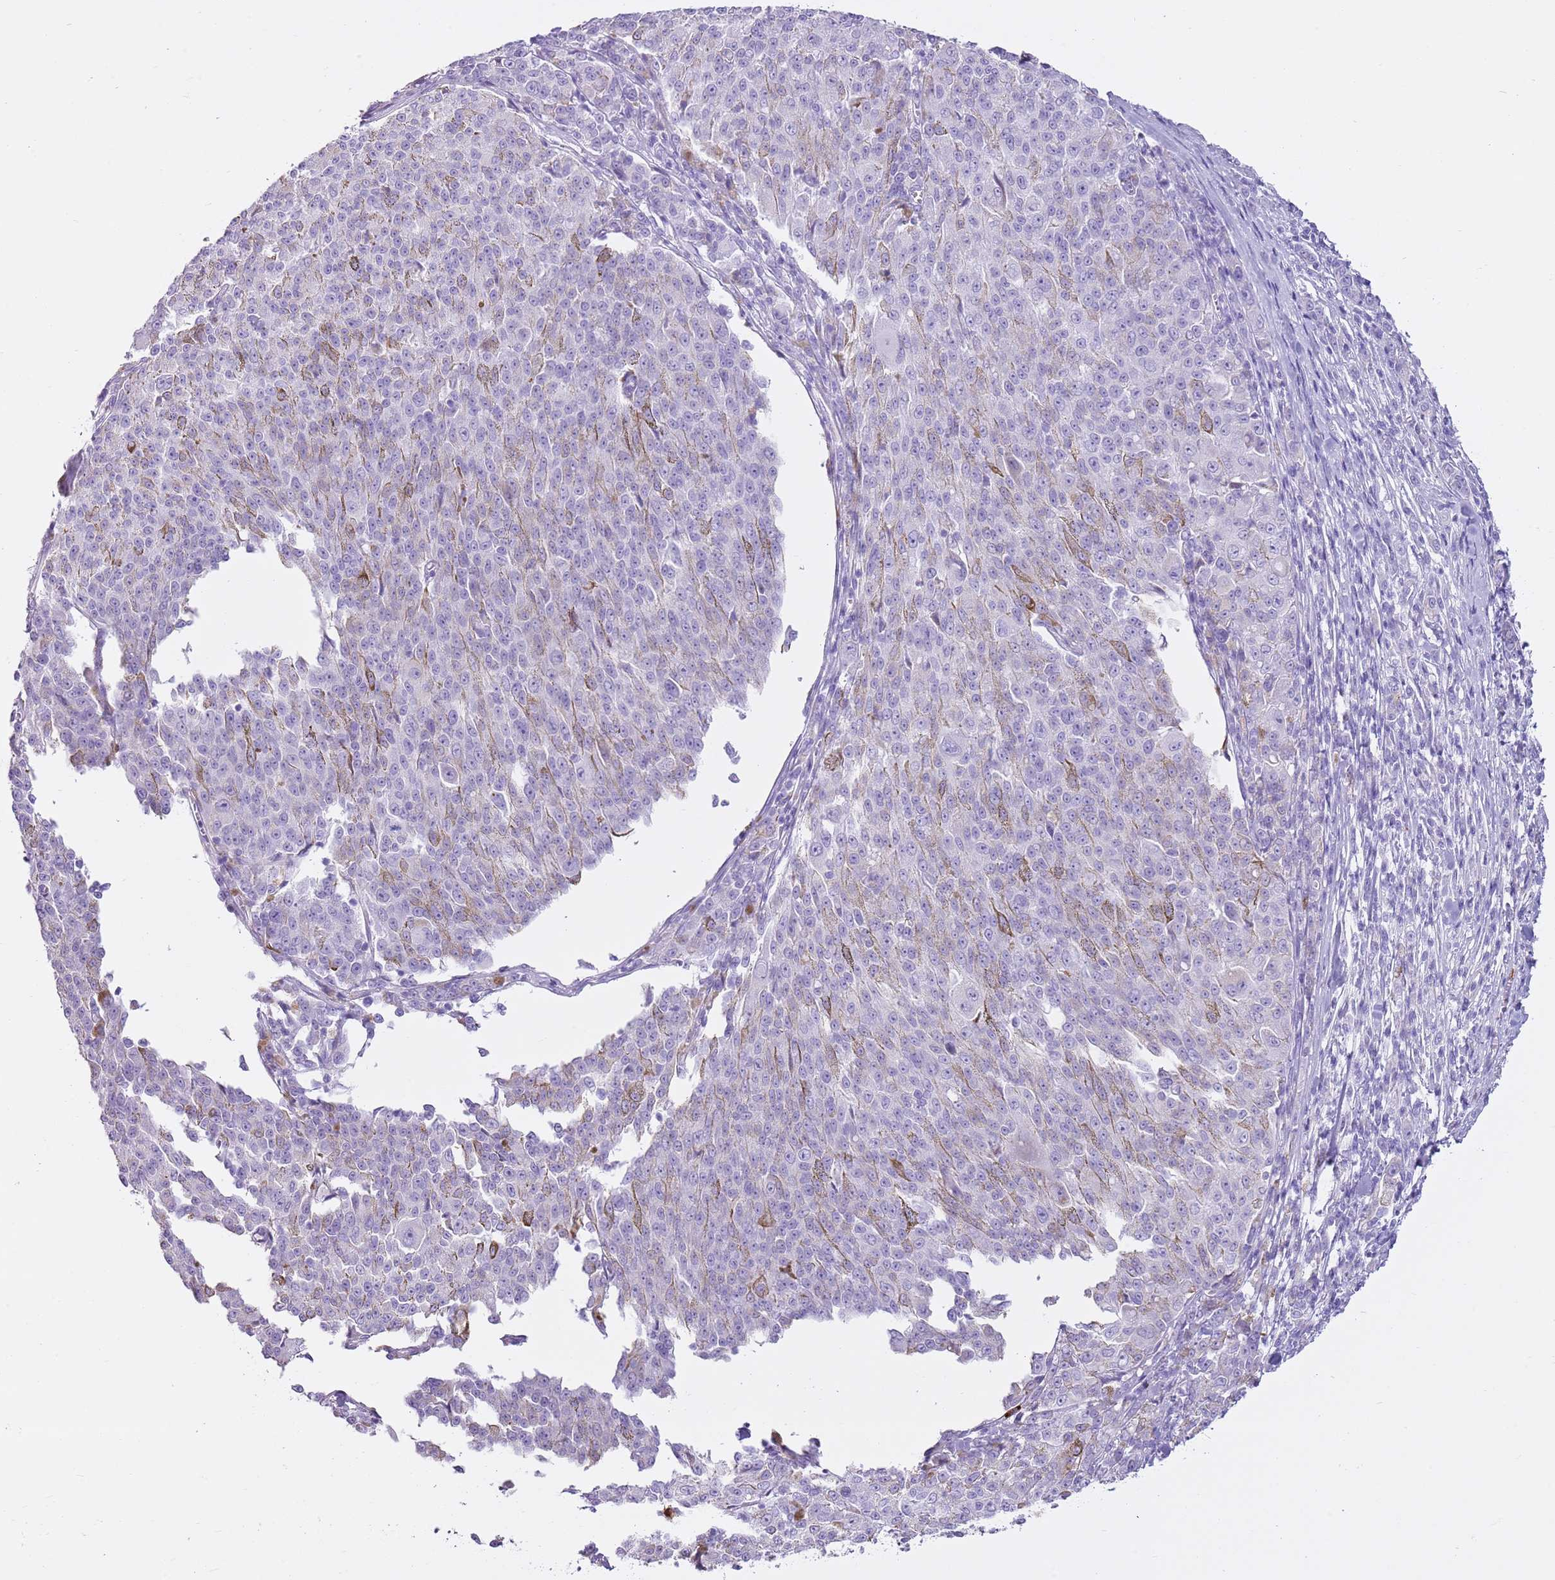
{"staining": {"intensity": "negative", "quantity": "none", "location": "none"}, "tissue": "melanoma", "cell_type": "Tumor cells", "image_type": "cancer", "snomed": [{"axis": "morphology", "description": "Malignant melanoma, NOS"}, {"axis": "topography", "description": "Skin"}], "caption": "Photomicrograph shows no protein expression in tumor cells of malignant melanoma tissue.", "gene": "CD177", "patient": {"sex": "female", "age": 52}}